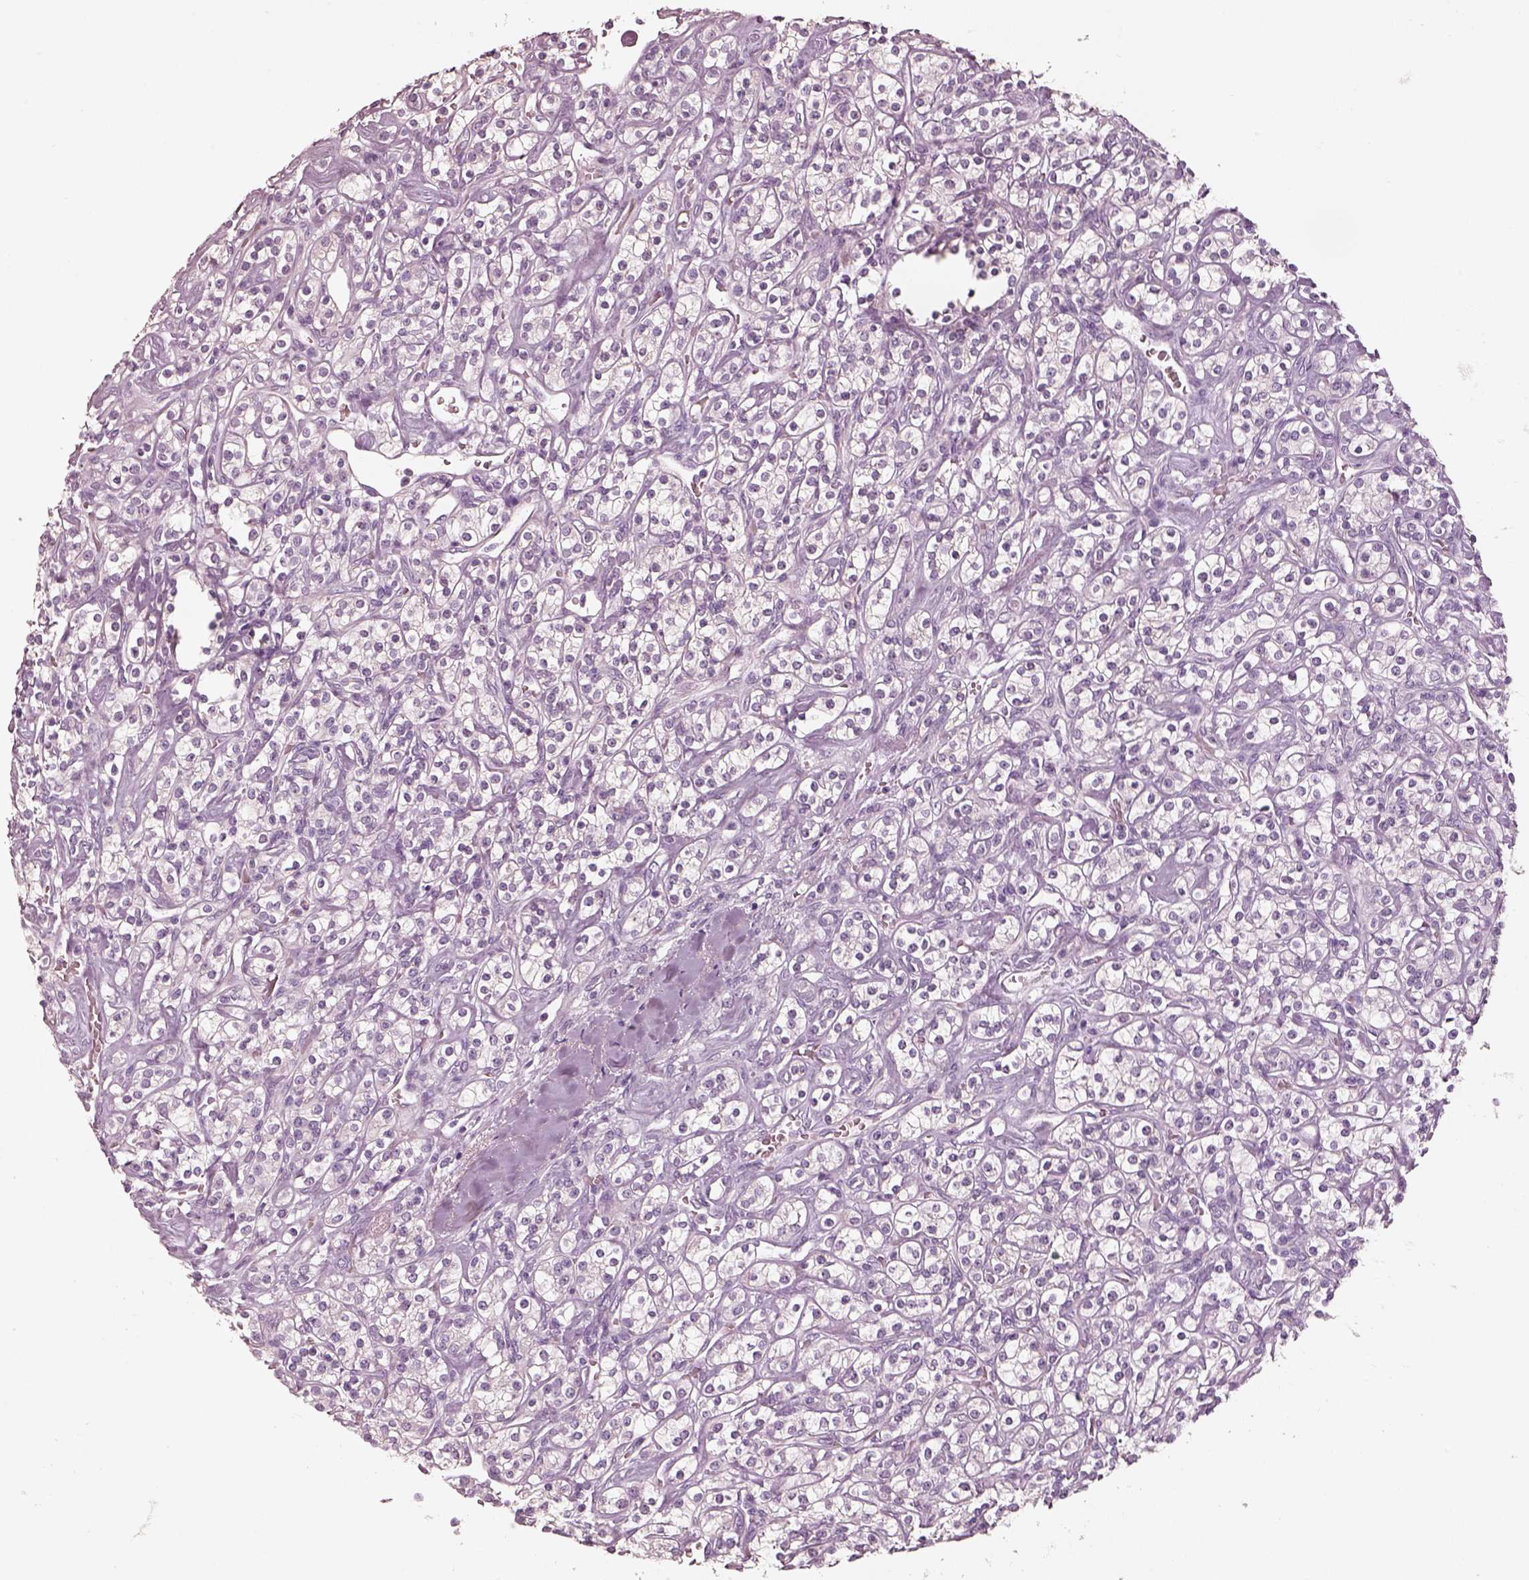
{"staining": {"intensity": "negative", "quantity": "none", "location": "none"}, "tissue": "renal cancer", "cell_type": "Tumor cells", "image_type": "cancer", "snomed": [{"axis": "morphology", "description": "Adenocarcinoma, NOS"}, {"axis": "topography", "description": "Kidney"}], "caption": "This is an IHC photomicrograph of renal cancer (adenocarcinoma). There is no expression in tumor cells.", "gene": "R3HDML", "patient": {"sex": "male", "age": 77}}